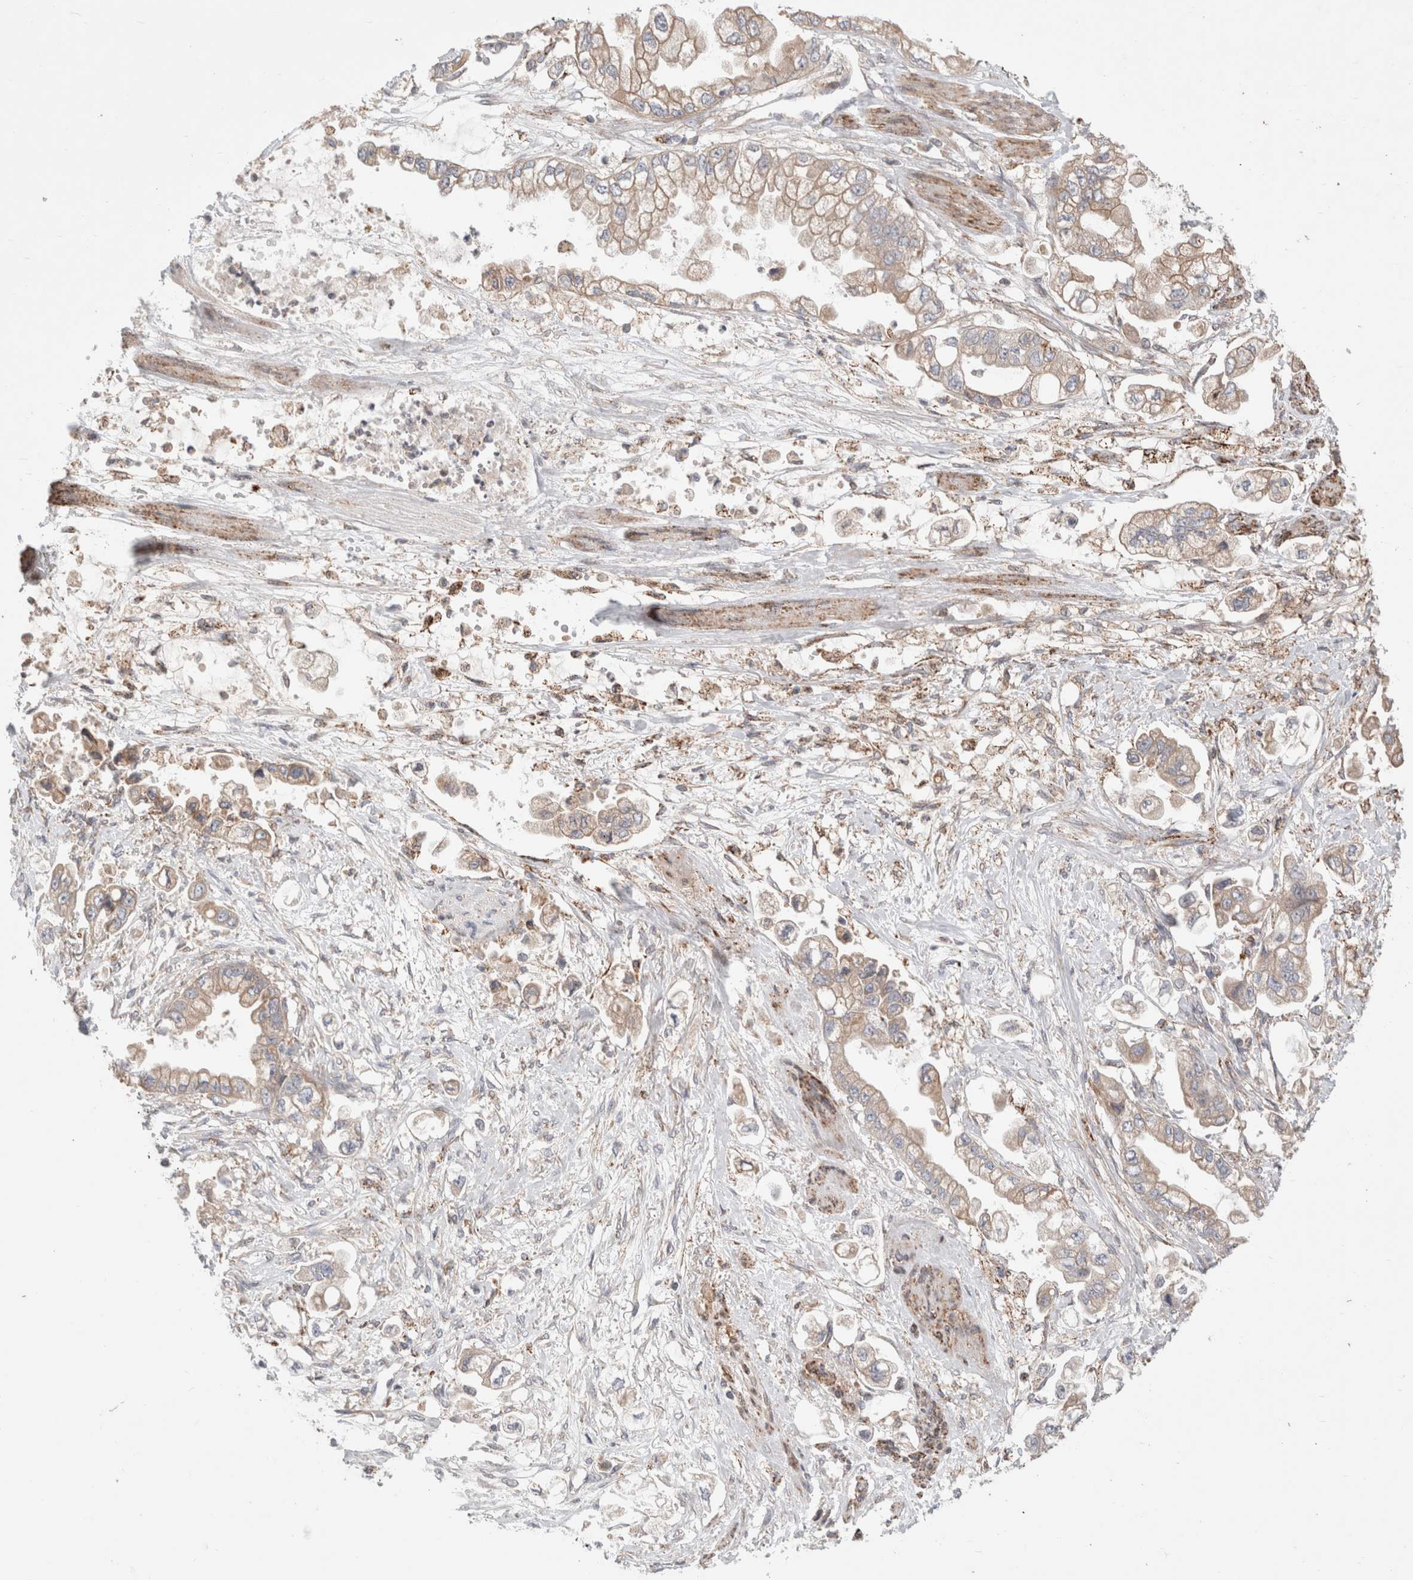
{"staining": {"intensity": "weak", "quantity": ">75%", "location": "cytoplasmic/membranous"}, "tissue": "stomach cancer", "cell_type": "Tumor cells", "image_type": "cancer", "snomed": [{"axis": "morphology", "description": "Adenocarcinoma, NOS"}, {"axis": "topography", "description": "Stomach"}], "caption": "The histopathology image reveals staining of stomach cancer (adenocarcinoma), revealing weak cytoplasmic/membranous protein staining (brown color) within tumor cells.", "gene": "HROB", "patient": {"sex": "male", "age": 62}}